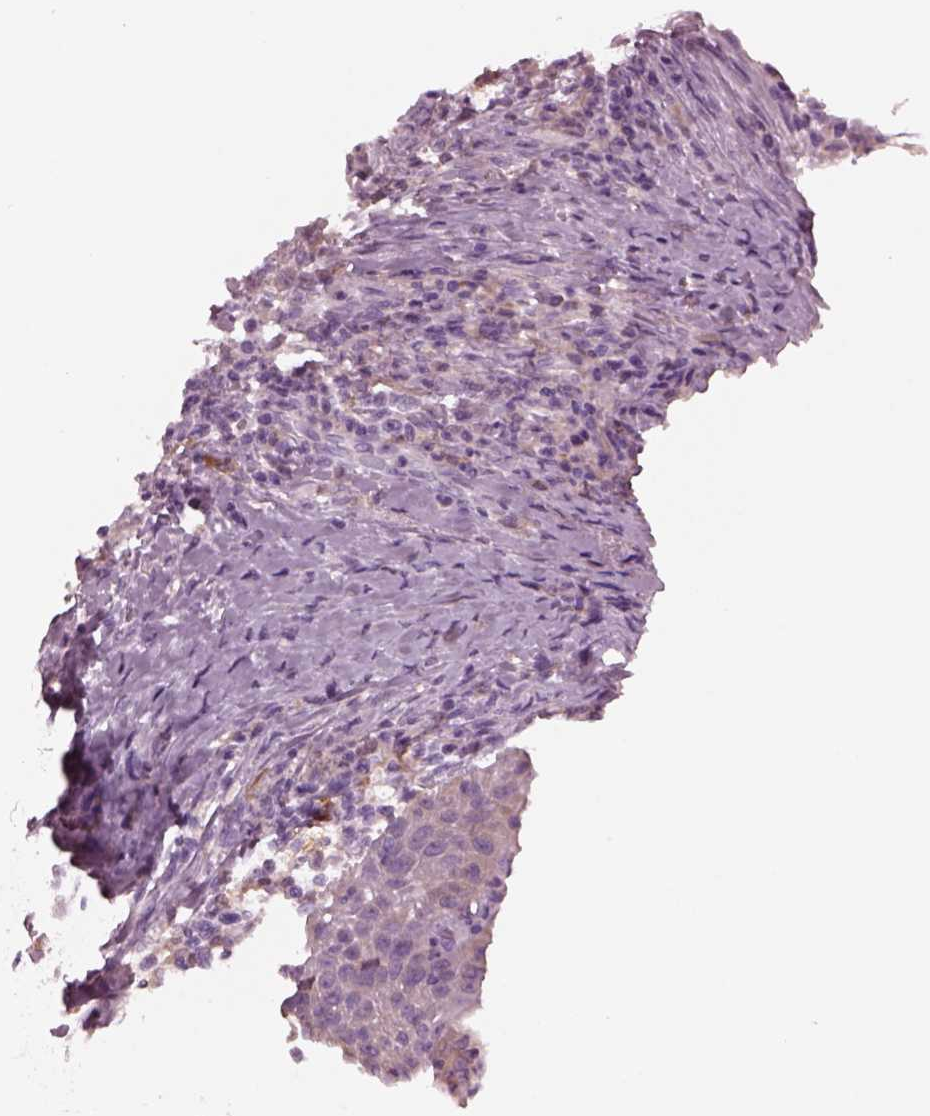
{"staining": {"intensity": "negative", "quantity": "none", "location": "none"}, "tissue": "head and neck cancer", "cell_type": "Tumor cells", "image_type": "cancer", "snomed": [{"axis": "morphology", "description": "Squamous cell carcinoma, NOS"}, {"axis": "topography", "description": "Head-Neck"}], "caption": "Immunohistochemistry (IHC) of human head and neck cancer demonstrates no expression in tumor cells. (DAB immunohistochemistry with hematoxylin counter stain).", "gene": "SHTN1", "patient": {"sex": "male", "age": 69}}